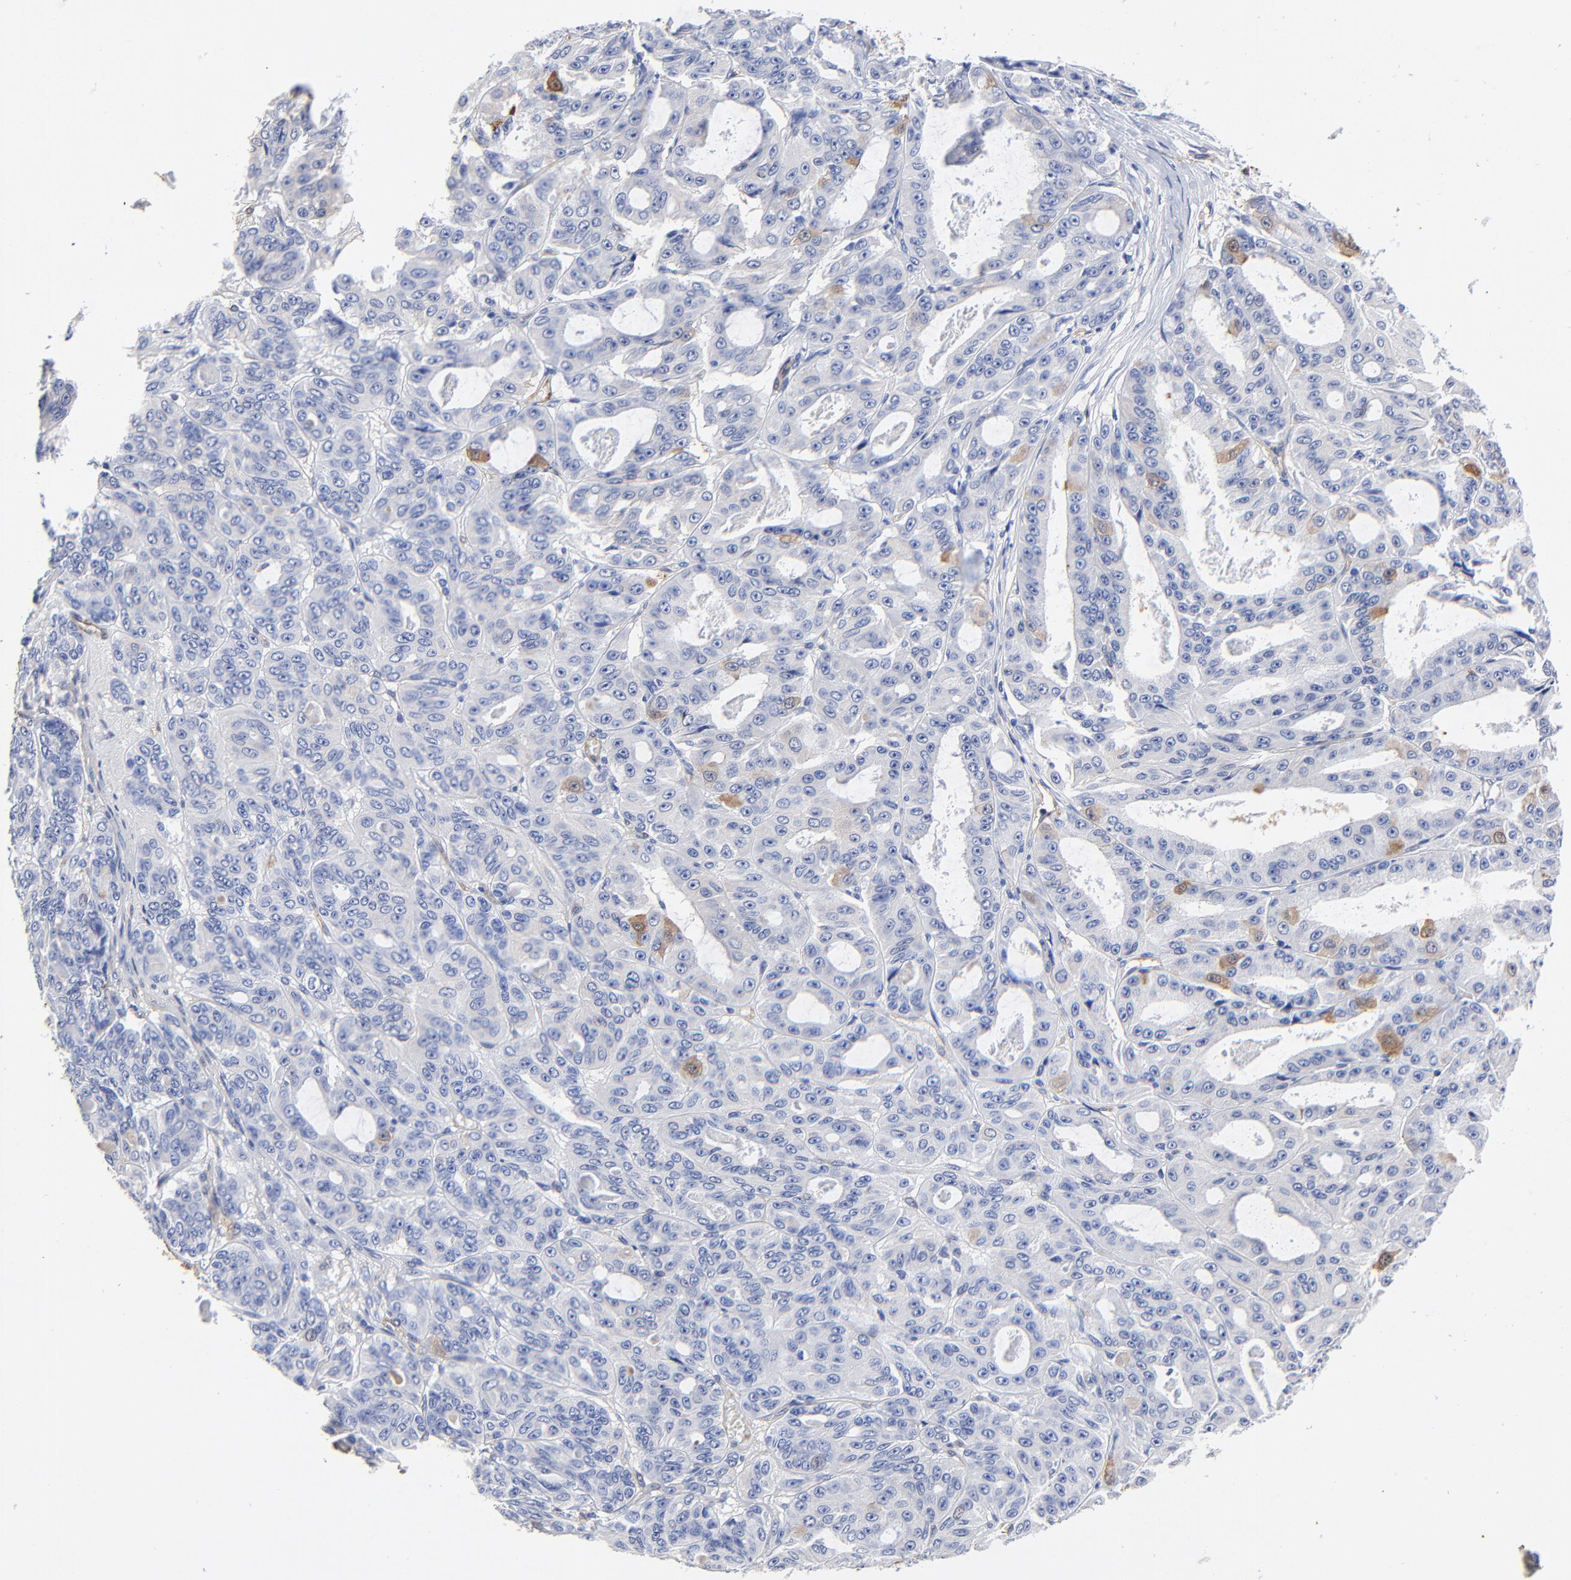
{"staining": {"intensity": "moderate", "quantity": "<25%", "location": "cytoplasmic/membranous"}, "tissue": "ovarian cancer", "cell_type": "Tumor cells", "image_type": "cancer", "snomed": [{"axis": "morphology", "description": "Carcinoma, endometroid"}, {"axis": "topography", "description": "Ovary"}], "caption": "Immunohistochemistry of endometroid carcinoma (ovarian) demonstrates low levels of moderate cytoplasmic/membranous staining in approximately <25% of tumor cells.", "gene": "TAGLN2", "patient": {"sex": "female", "age": 61}}